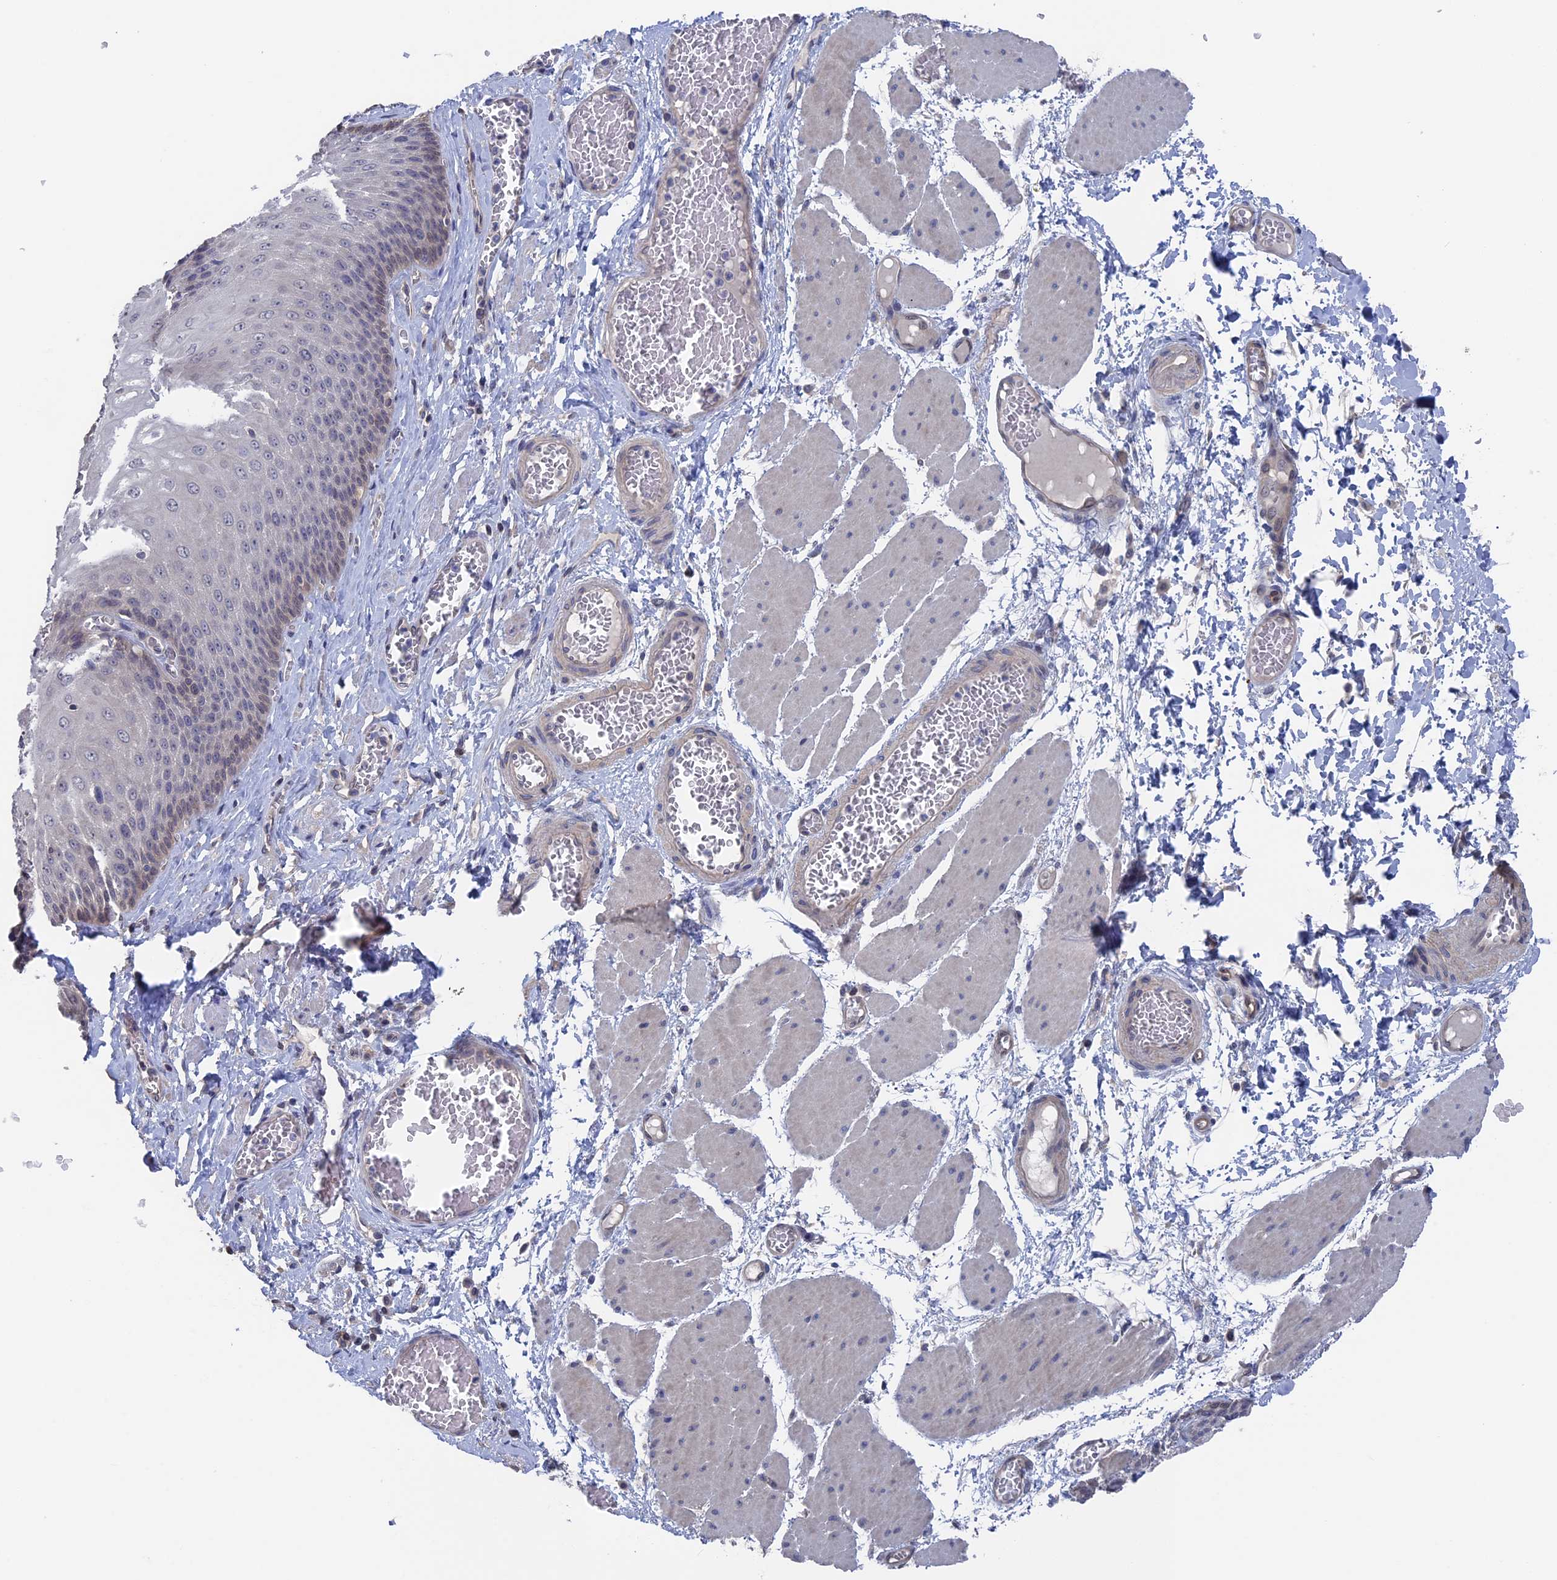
{"staining": {"intensity": "weak", "quantity": "<25%", "location": "cytoplasmic/membranous,nuclear"}, "tissue": "esophagus", "cell_type": "Squamous epithelial cells", "image_type": "normal", "snomed": [{"axis": "morphology", "description": "Normal tissue, NOS"}, {"axis": "topography", "description": "Esophagus"}], "caption": "The photomicrograph shows no significant staining in squamous epithelial cells of esophagus.", "gene": "NUTF2", "patient": {"sex": "male", "age": 60}}